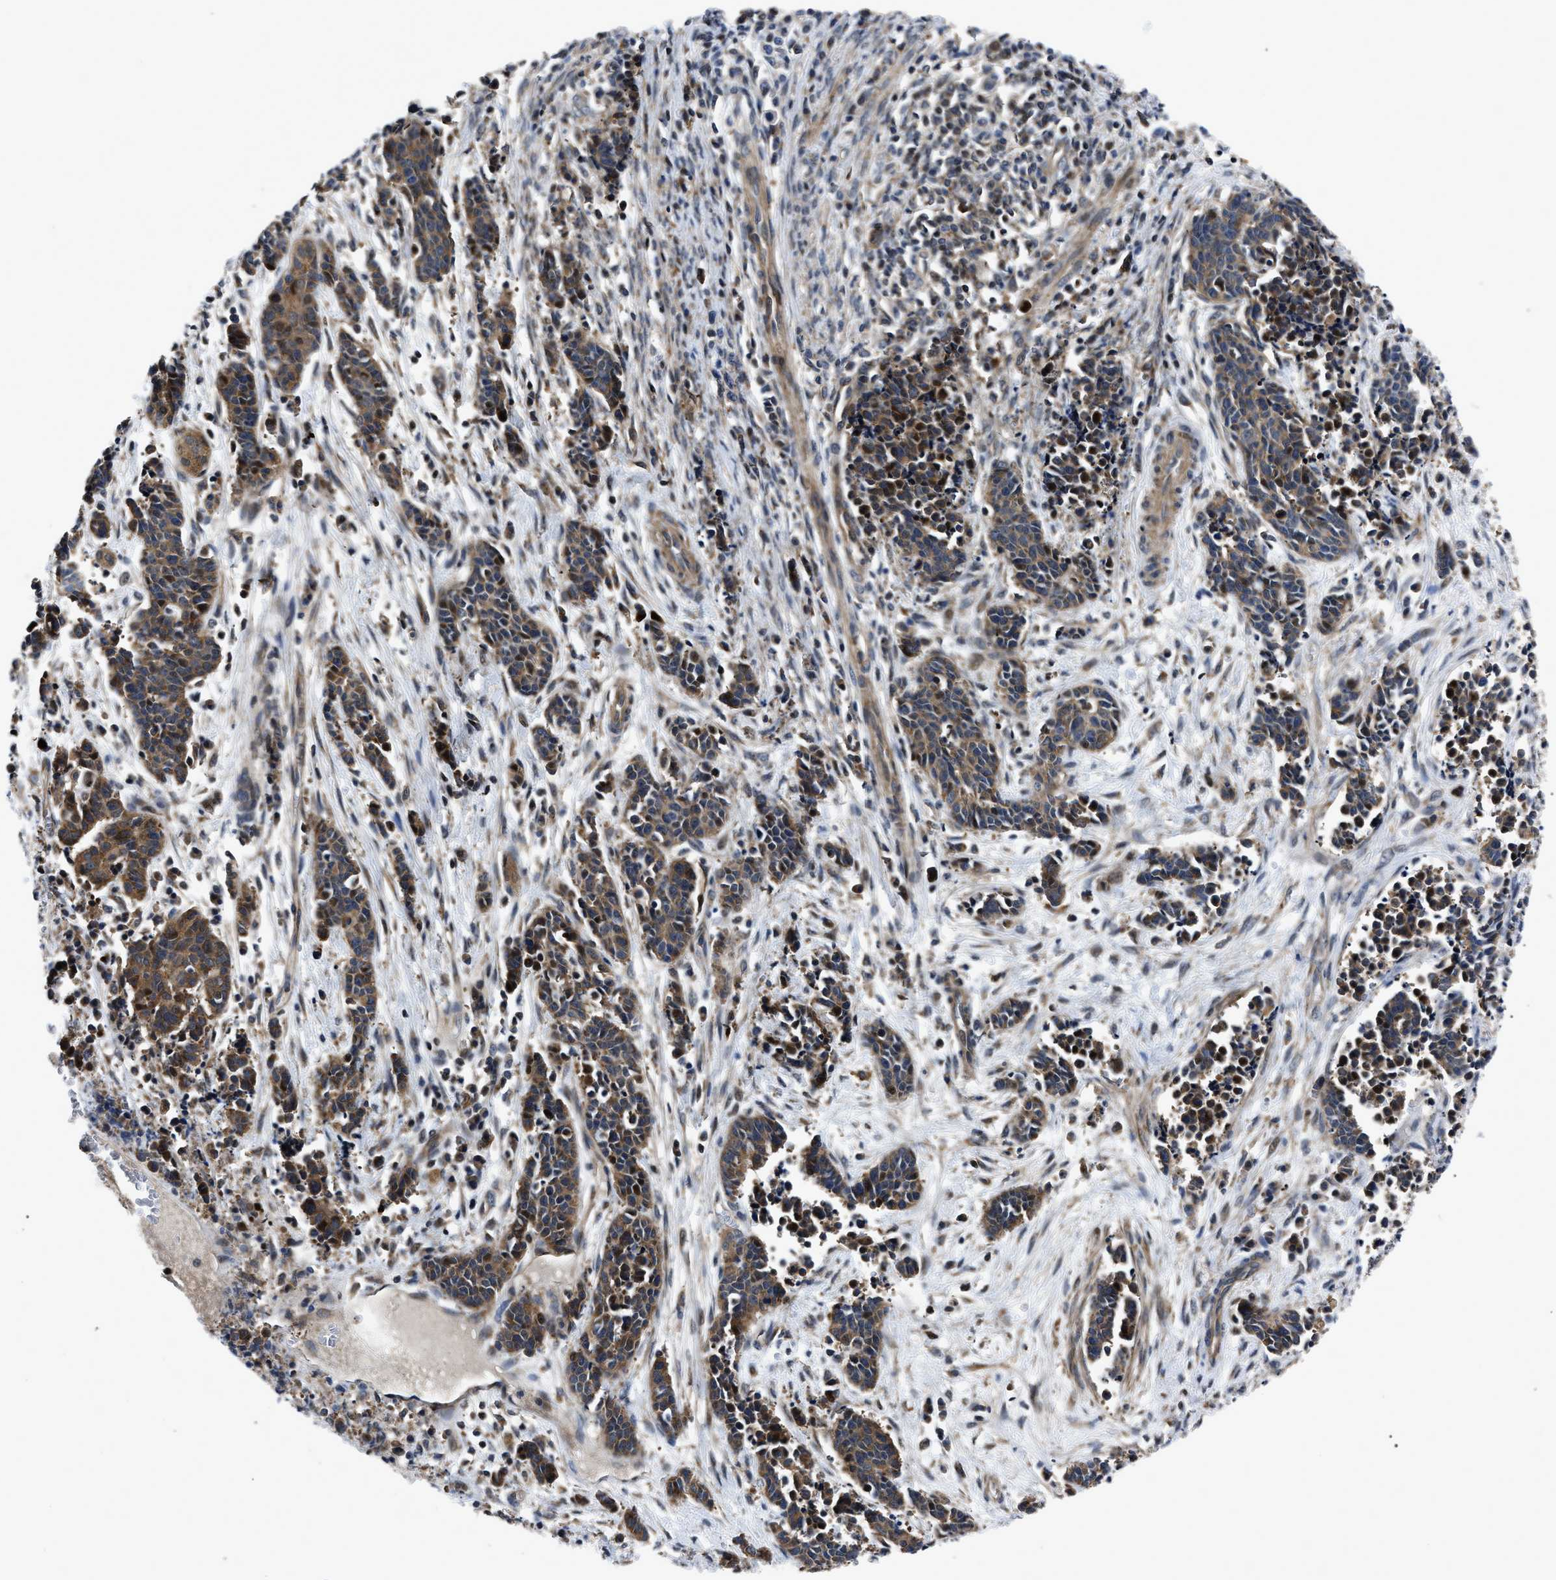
{"staining": {"intensity": "moderate", "quantity": ">75%", "location": "cytoplasmic/membranous"}, "tissue": "cervical cancer", "cell_type": "Tumor cells", "image_type": "cancer", "snomed": [{"axis": "morphology", "description": "Squamous cell carcinoma, NOS"}, {"axis": "topography", "description": "Cervix"}], "caption": "DAB (3,3'-diaminobenzidine) immunohistochemical staining of squamous cell carcinoma (cervical) demonstrates moderate cytoplasmic/membranous protein positivity in about >75% of tumor cells.", "gene": "PPWD1", "patient": {"sex": "female", "age": 35}}